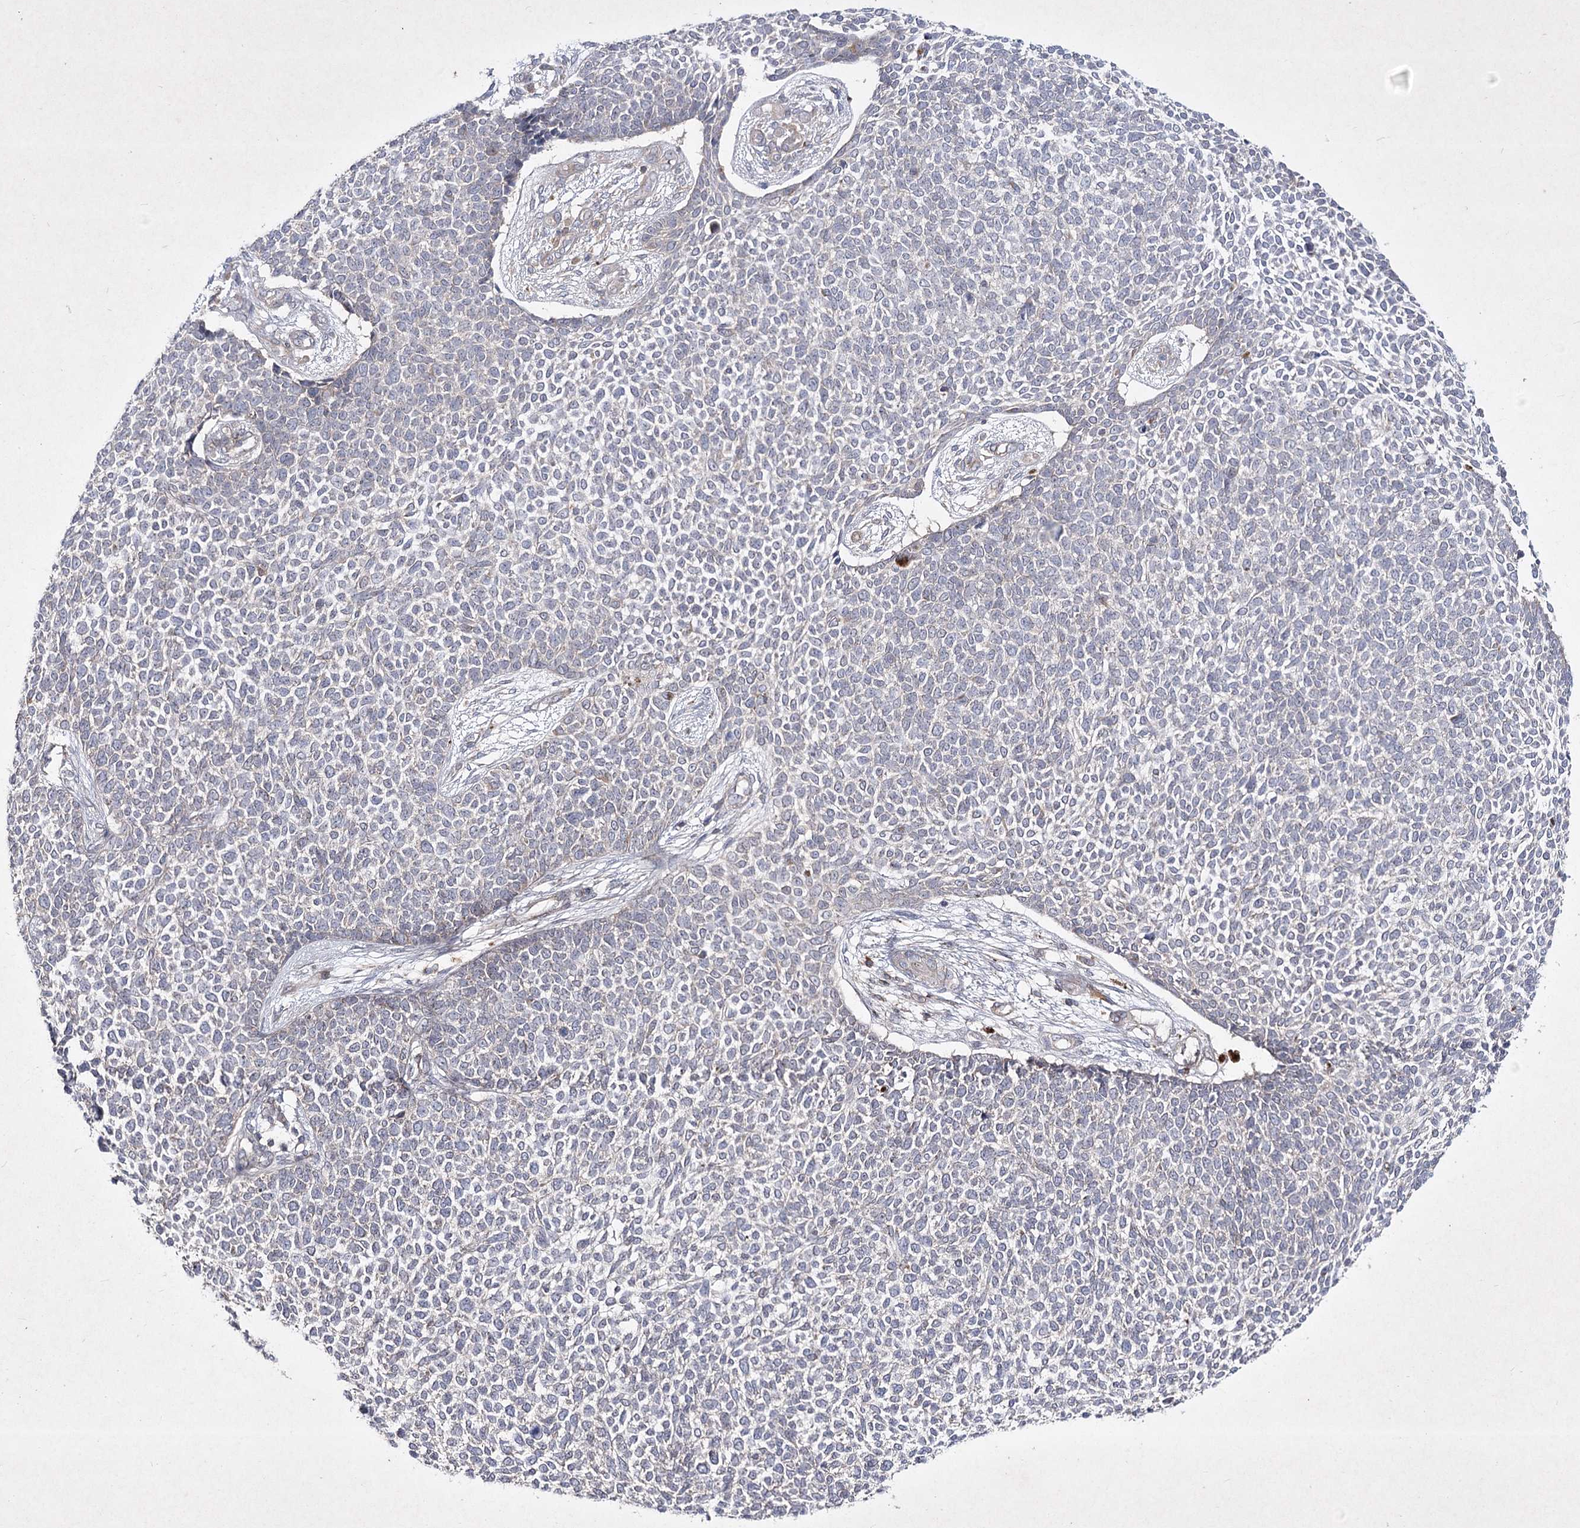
{"staining": {"intensity": "negative", "quantity": "none", "location": "none"}, "tissue": "skin cancer", "cell_type": "Tumor cells", "image_type": "cancer", "snomed": [{"axis": "morphology", "description": "Basal cell carcinoma"}, {"axis": "topography", "description": "Skin"}], "caption": "DAB immunohistochemical staining of human skin basal cell carcinoma displays no significant staining in tumor cells.", "gene": "CIB2", "patient": {"sex": "female", "age": 84}}